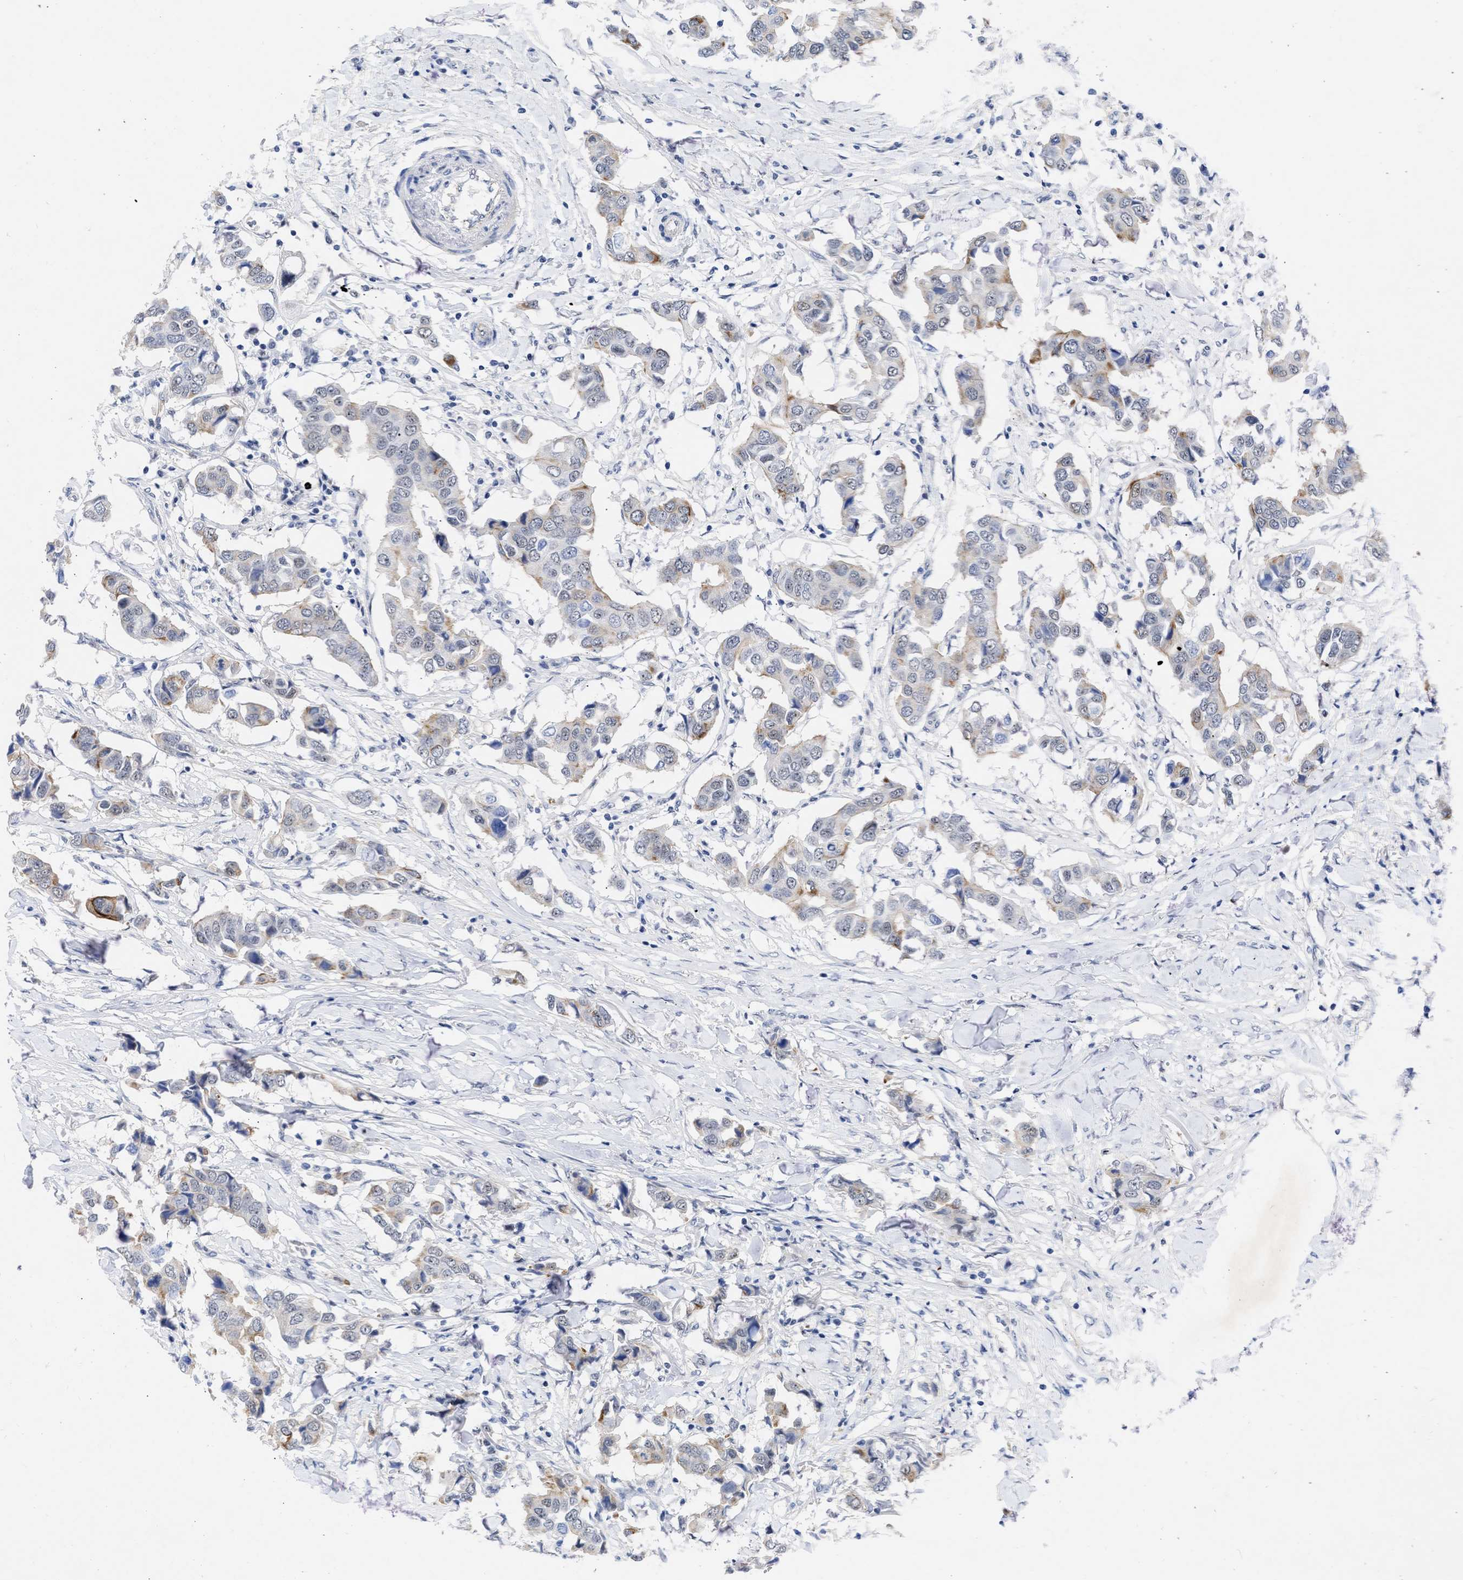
{"staining": {"intensity": "moderate", "quantity": "25%-75%", "location": "cytoplasmic/membranous"}, "tissue": "breast cancer", "cell_type": "Tumor cells", "image_type": "cancer", "snomed": [{"axis": "morphology", "description": "Duct carcinoma"}, {"axis": "topography", "description": "Breast"}], "caption": "This image demonstrates IHC staining of breast intraductal carcinoma, with medium moderate cytoplasmic/membranous positivity in about 25%-75% of tumor cells.", "gene": "DDX41", "patient": {"sex": "female", "age": 80}}